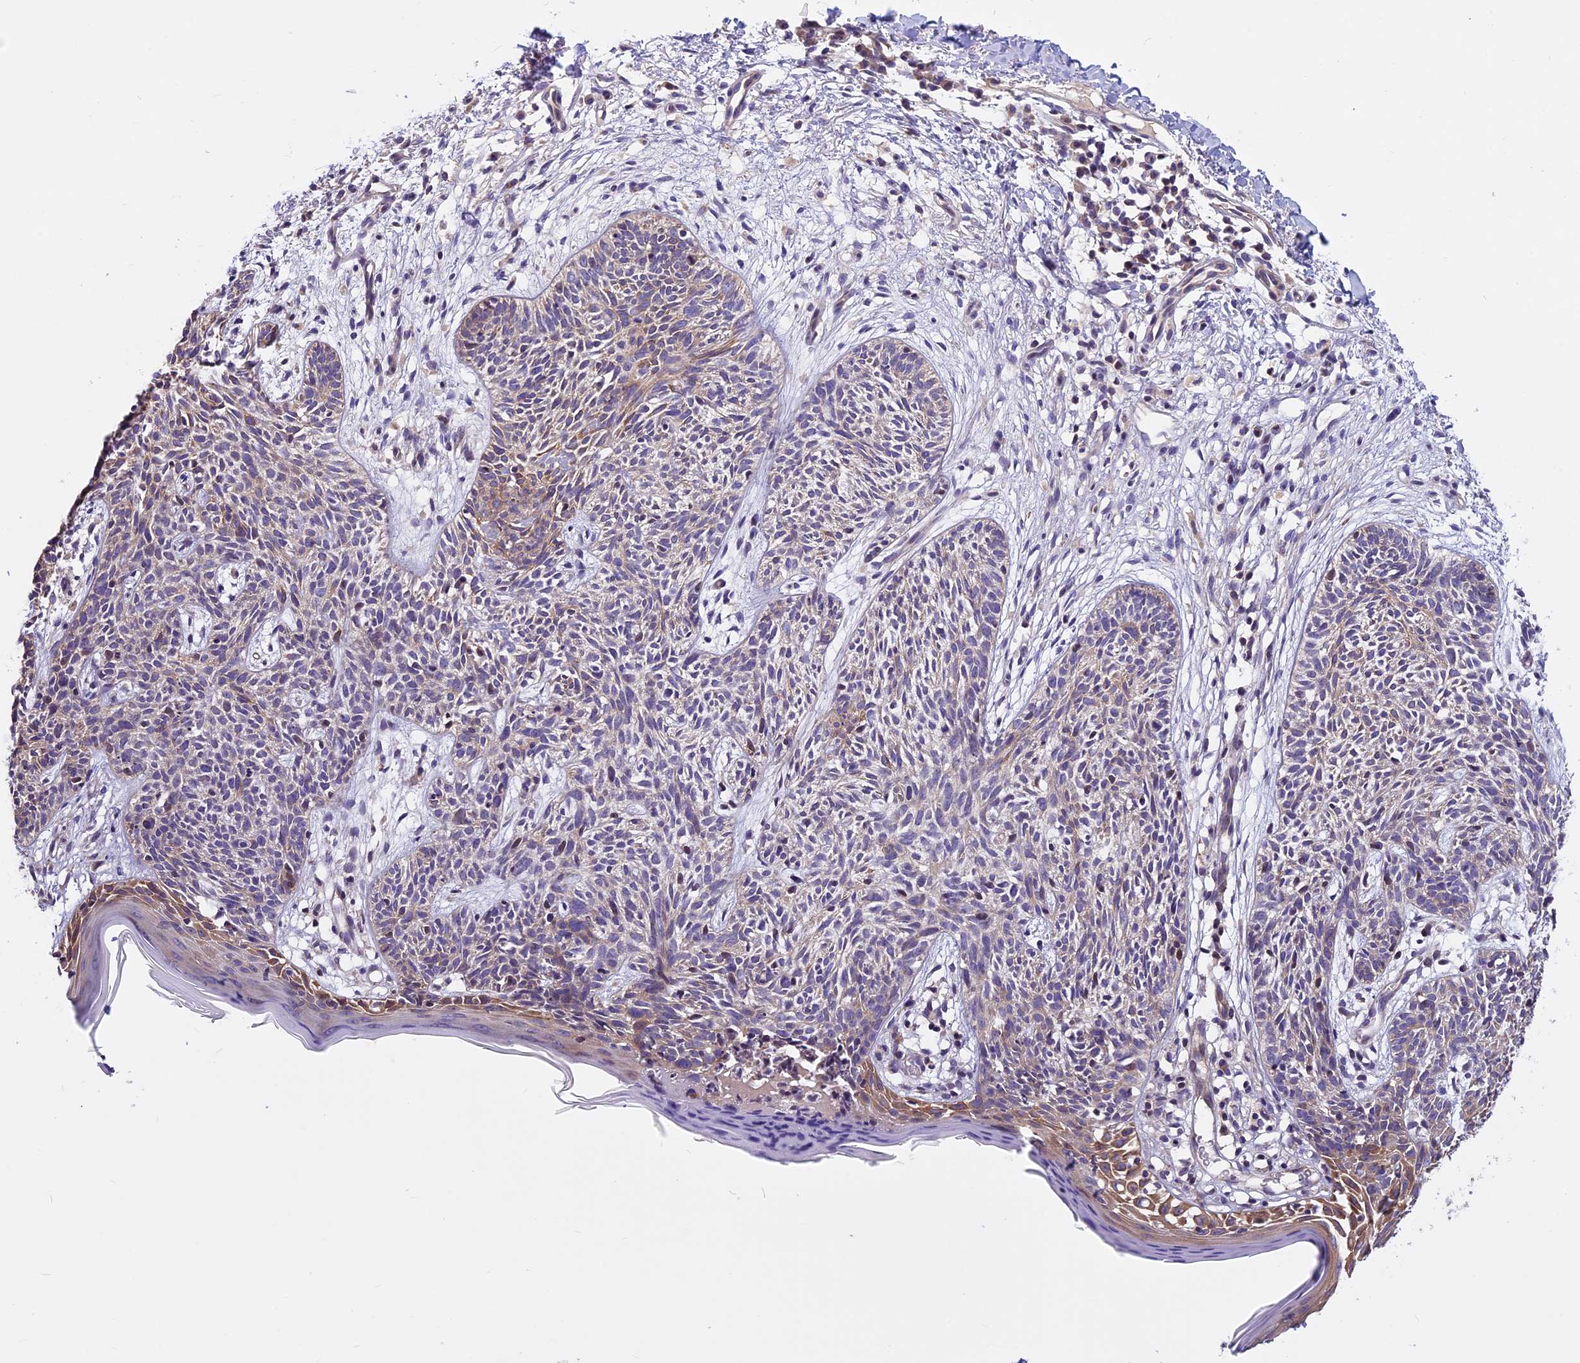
{"staining": {"intensity": "weak", "quantity": "<25%", "location": "cytoplasmic/membranous"}, "tissue": "skin cancer", "cell_type": "Tumor cells", "image_type": "cancer", "snomed": [{"axis": "morphology", "description": "Basal cell carcinoma"}, {"axis": "topography", "description": "Skin"}], "caption": "Histopathology image shows no protein positivity in tumor cells of basal cell carcinoma (skin) tissue.", "gene": "FAM98C", "patient": {"sex": "female", "age": 66}}